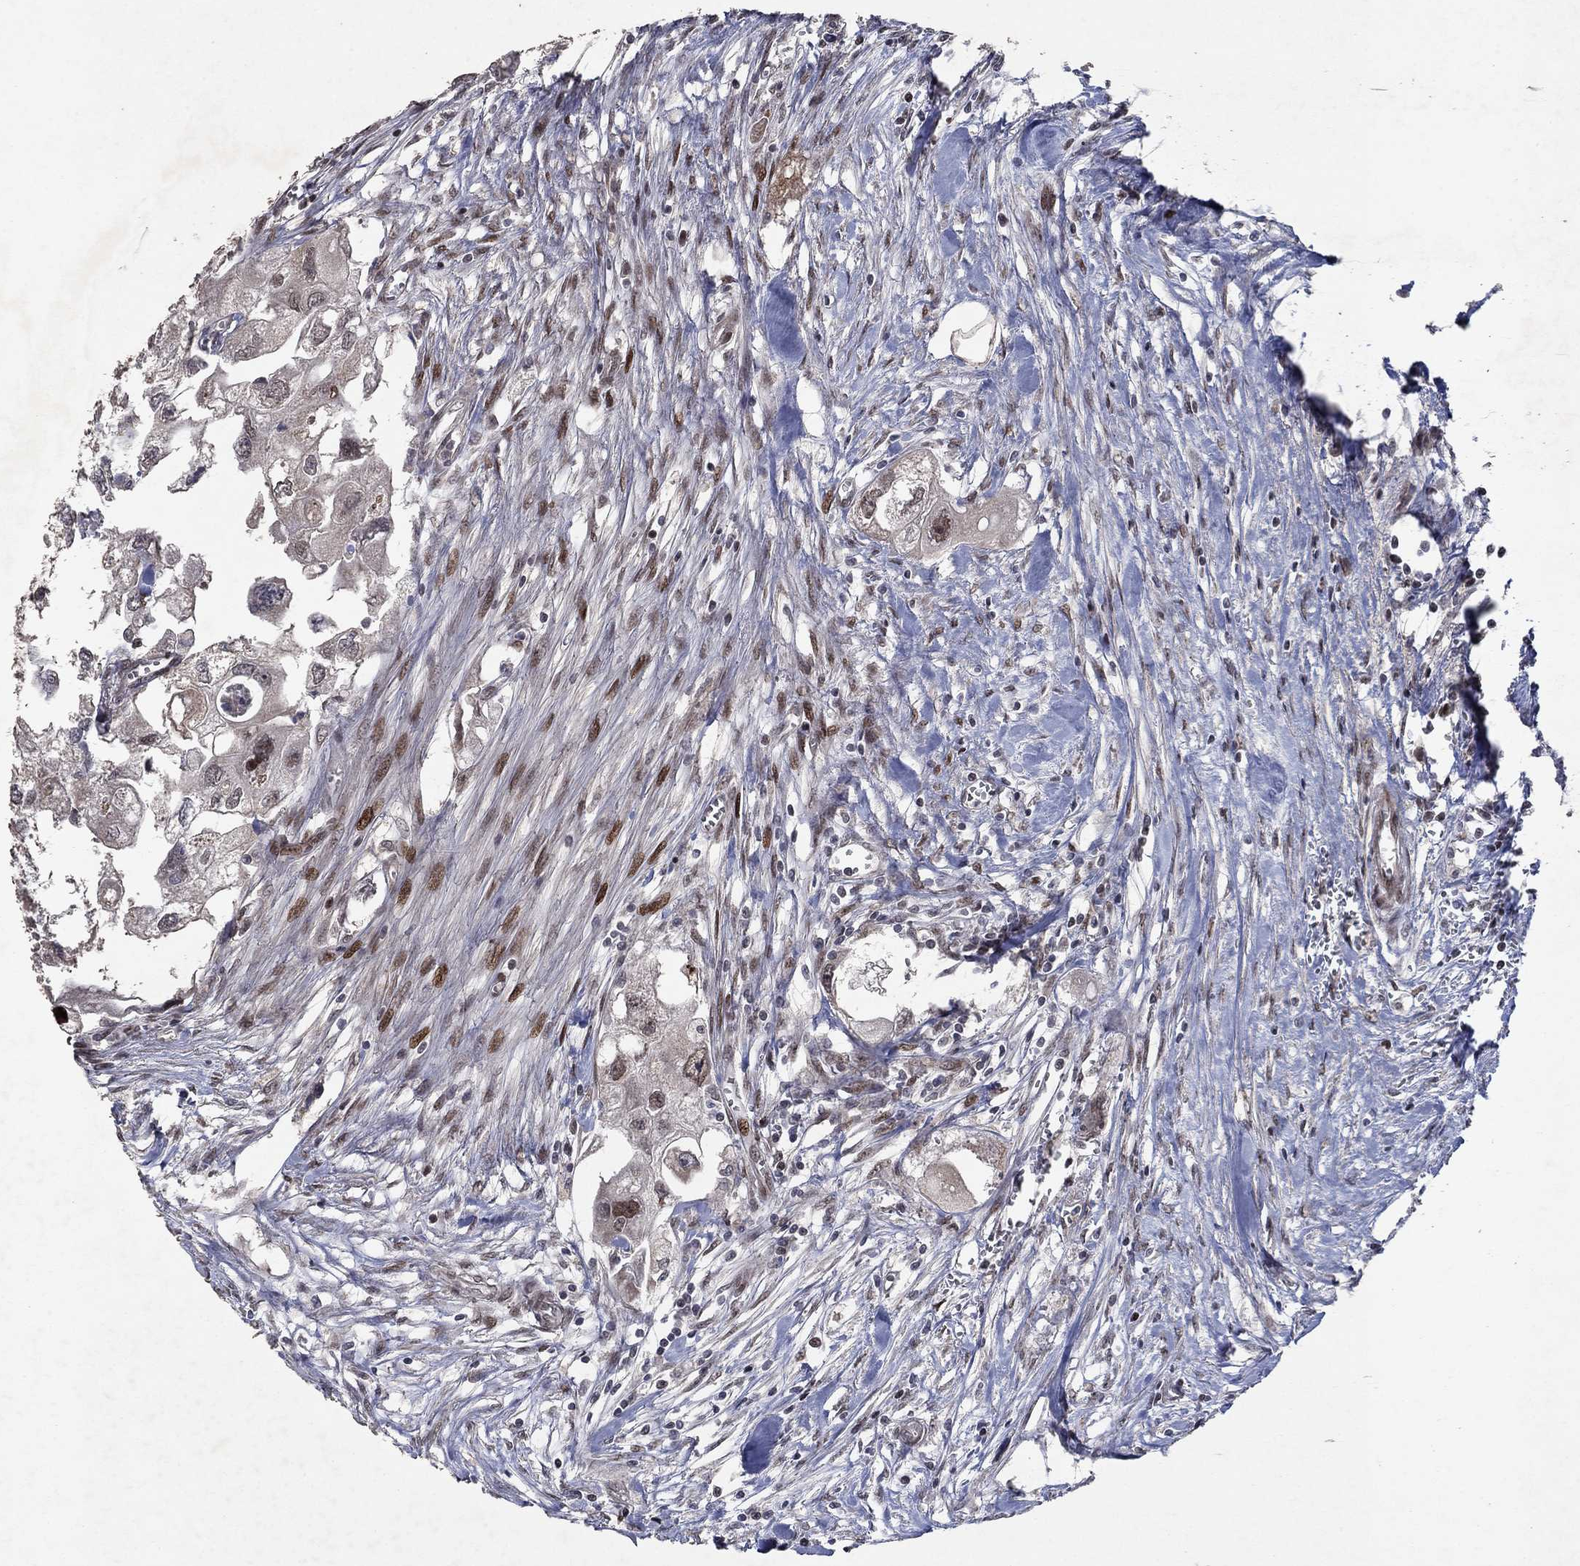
{"staining": {"intensity": "negative", "quantity": "none", "location": "none"}, "tissue": "urothelial cancer", "cell_type": "Tumor cells", "image_type": "cancer", "snomed": [{"axis": "morphology", "description": "Urothelial carcinoma, High grade"}, {"axis": "topography", "description": "Urinary bladder"}], "caption": "Protein analysis of urothelial cancer demonstrates no significant staining in tumor cells. (DAB (3,3'-diaminobenzidine) immunohistochemistry (IHC), high magnification).", "gene": "PRICKLE4", "patient": {"sex": "male", "age": 59}}